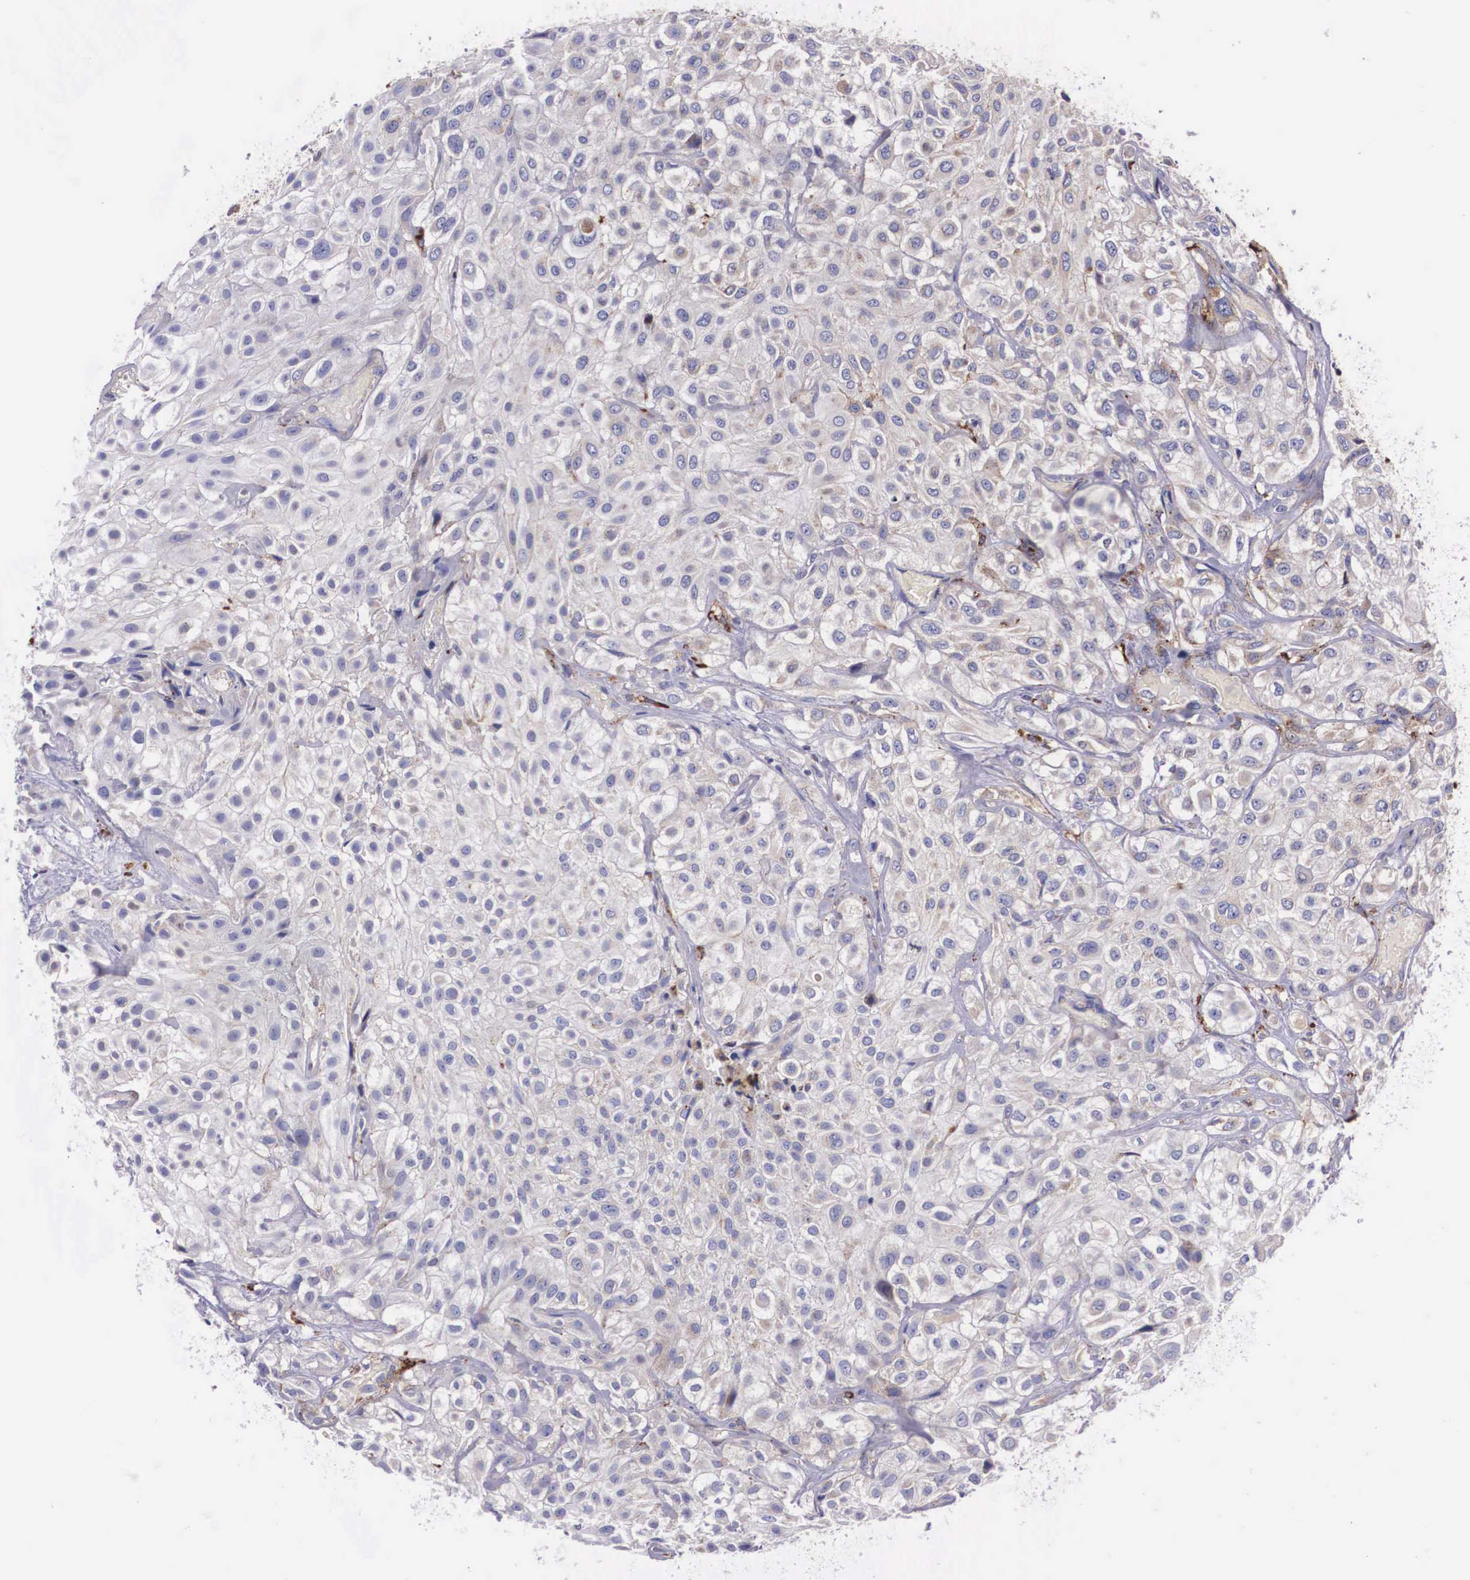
{"staining": {"intensity": "weak", "quantity": "25%-75%", "location": "cytoplasmic/membranous"}, "tissue": "urothelial cancer", "cell_type": "Tumor cells", "image_type": "cancer", "snomed": [{"axis": "morphology", "description": "Urothelial carcinoma, High grade"}, {"axis": "topography", "description": "Urinary bladder"}], "caption": "About 25%-75% of tumor cells in human urothelial carcinoma (high-grade) show weak cytoplasmic/membranous protein staining as visualized by brown immunohistochemical staining.", "gene": "NAGA", "patient": {"sex": "male", "age": 56}}